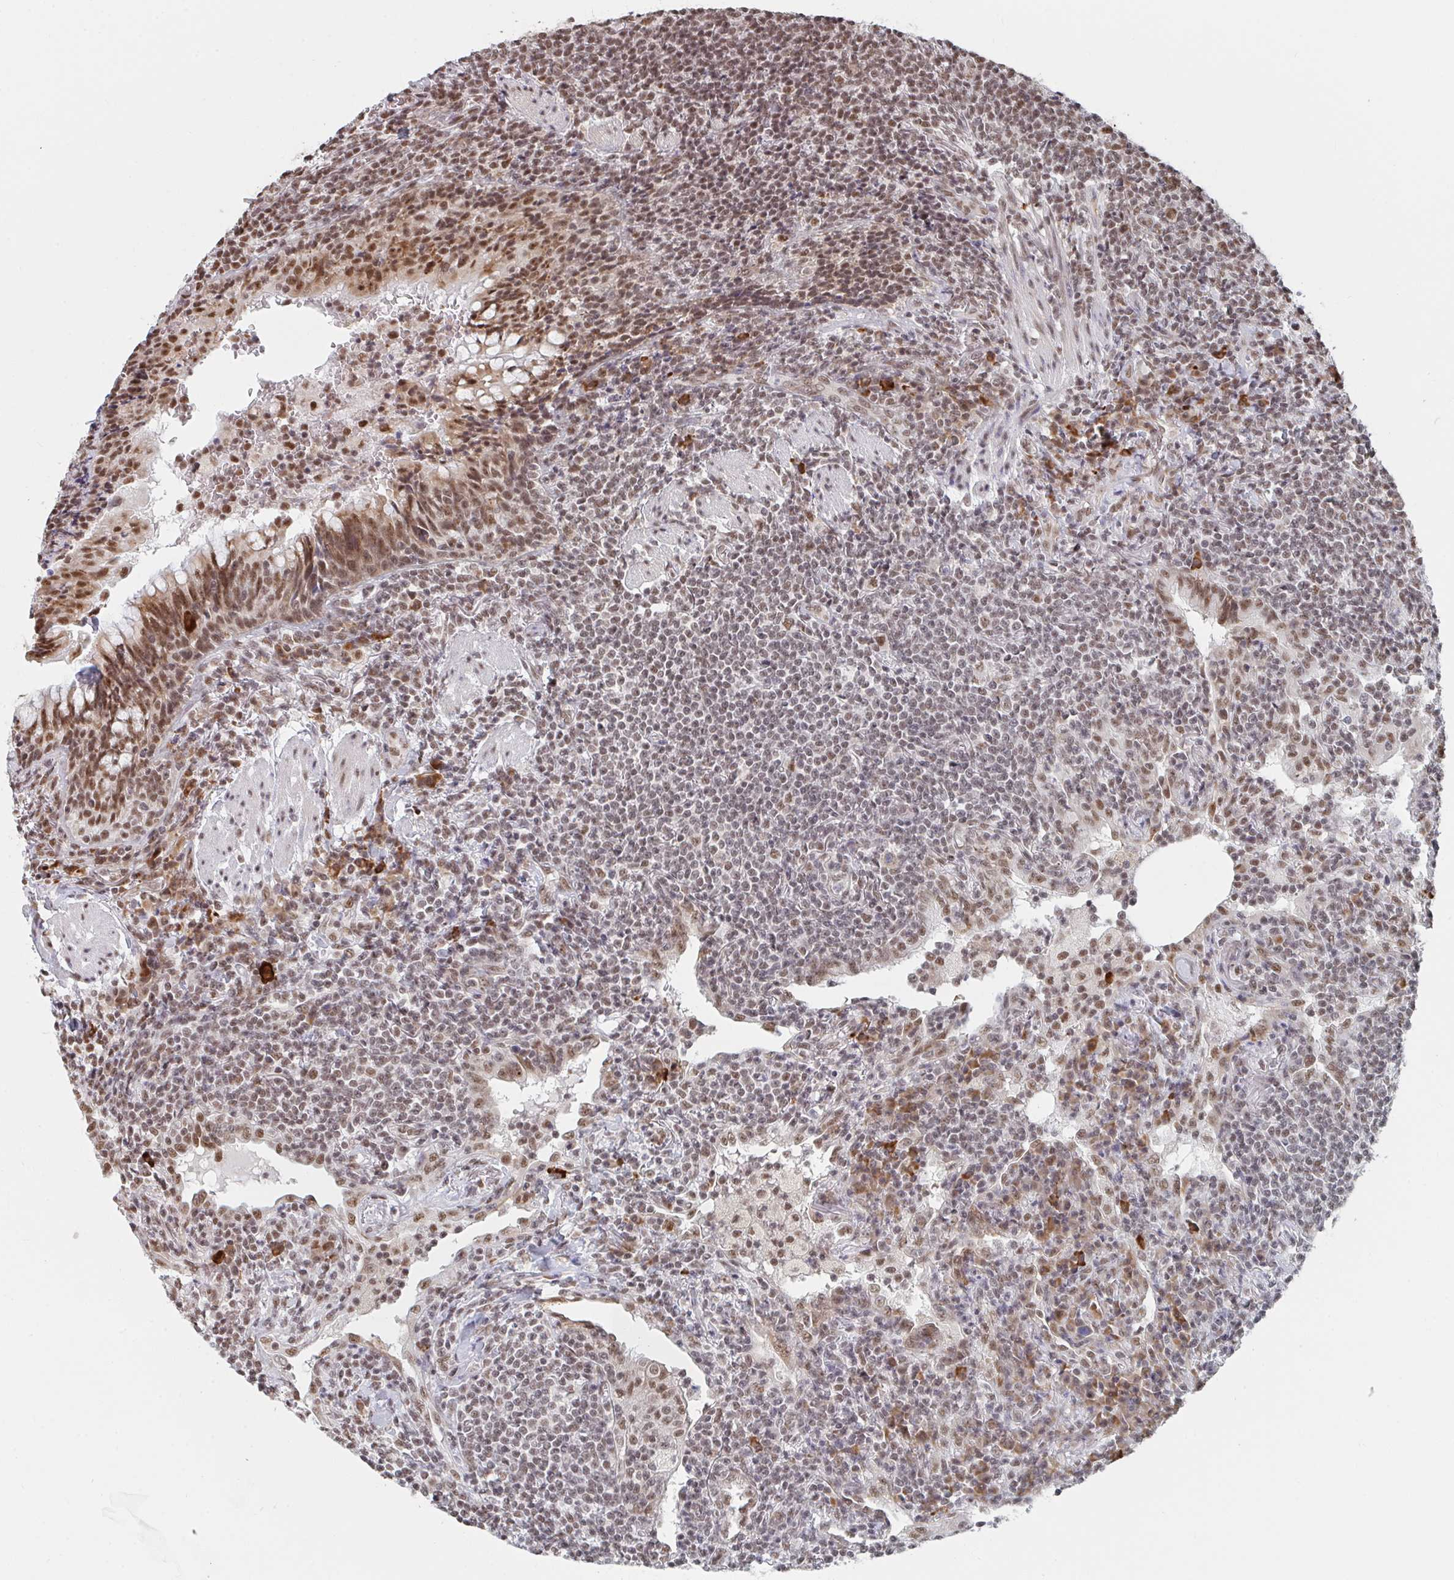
{"staining": {"intensity": "moderate", "quantity": "25%-75%", "location": "nuclear"}, "tissue": "lymphoma", "cell_type": "Tumor cells", "image_type": "cancer", "snomed": [{"axis": "morphology", "description": "Malignant lymphoma, non-Hodgkin's type, Low grade"}, {"axis": "topography", "description": "Lung"}], "caption": "Protein analysis of lymphoma tissue reveals moderate nuclear positivity in approximately 25%-75% of tumor cells. (DAB (3,3'-diaminobenzidine) IHC with brightfield microscopy, high magnification).", "gene": "MBNL1", "patient": {"sex": "female", "age": 71}}